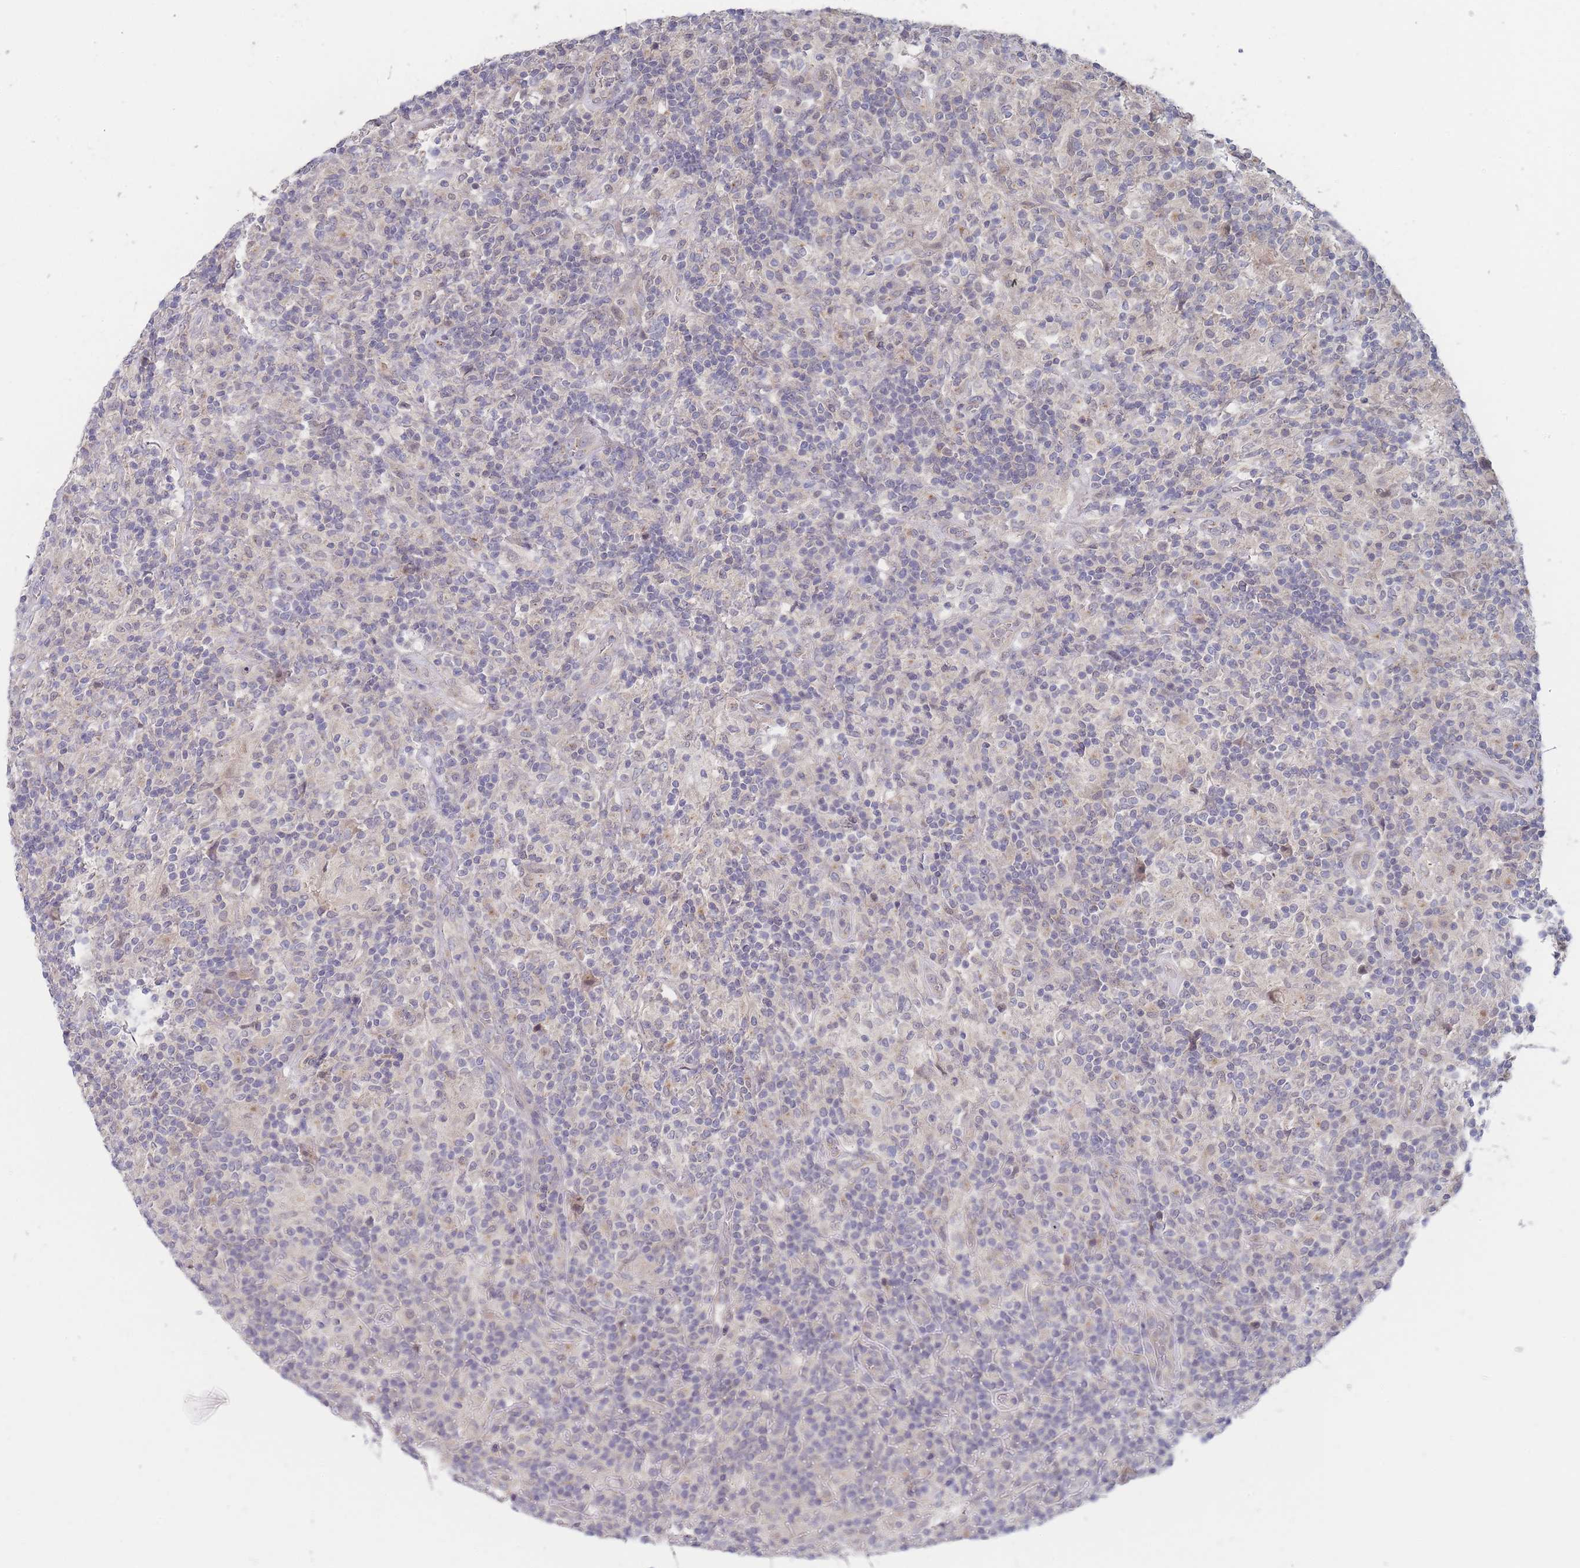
{"staining": {"intensity": "negative", "quantity": "none", "location": "none"}, "tissue": "lymphoma", "cell_type": "Tumor cells", "image_type": "cancer", "snomed": [{"axis": "morphology", "description": "Hodgkin's disease, NOS"}, {"axis": "topography", "description": "Lymph node"}], "caption": "Tumor cells are negative for protein expression in human Hodgkin's disease.", "gene": "SLC35F5", "patient": {"sex": "male", "age": 70}}